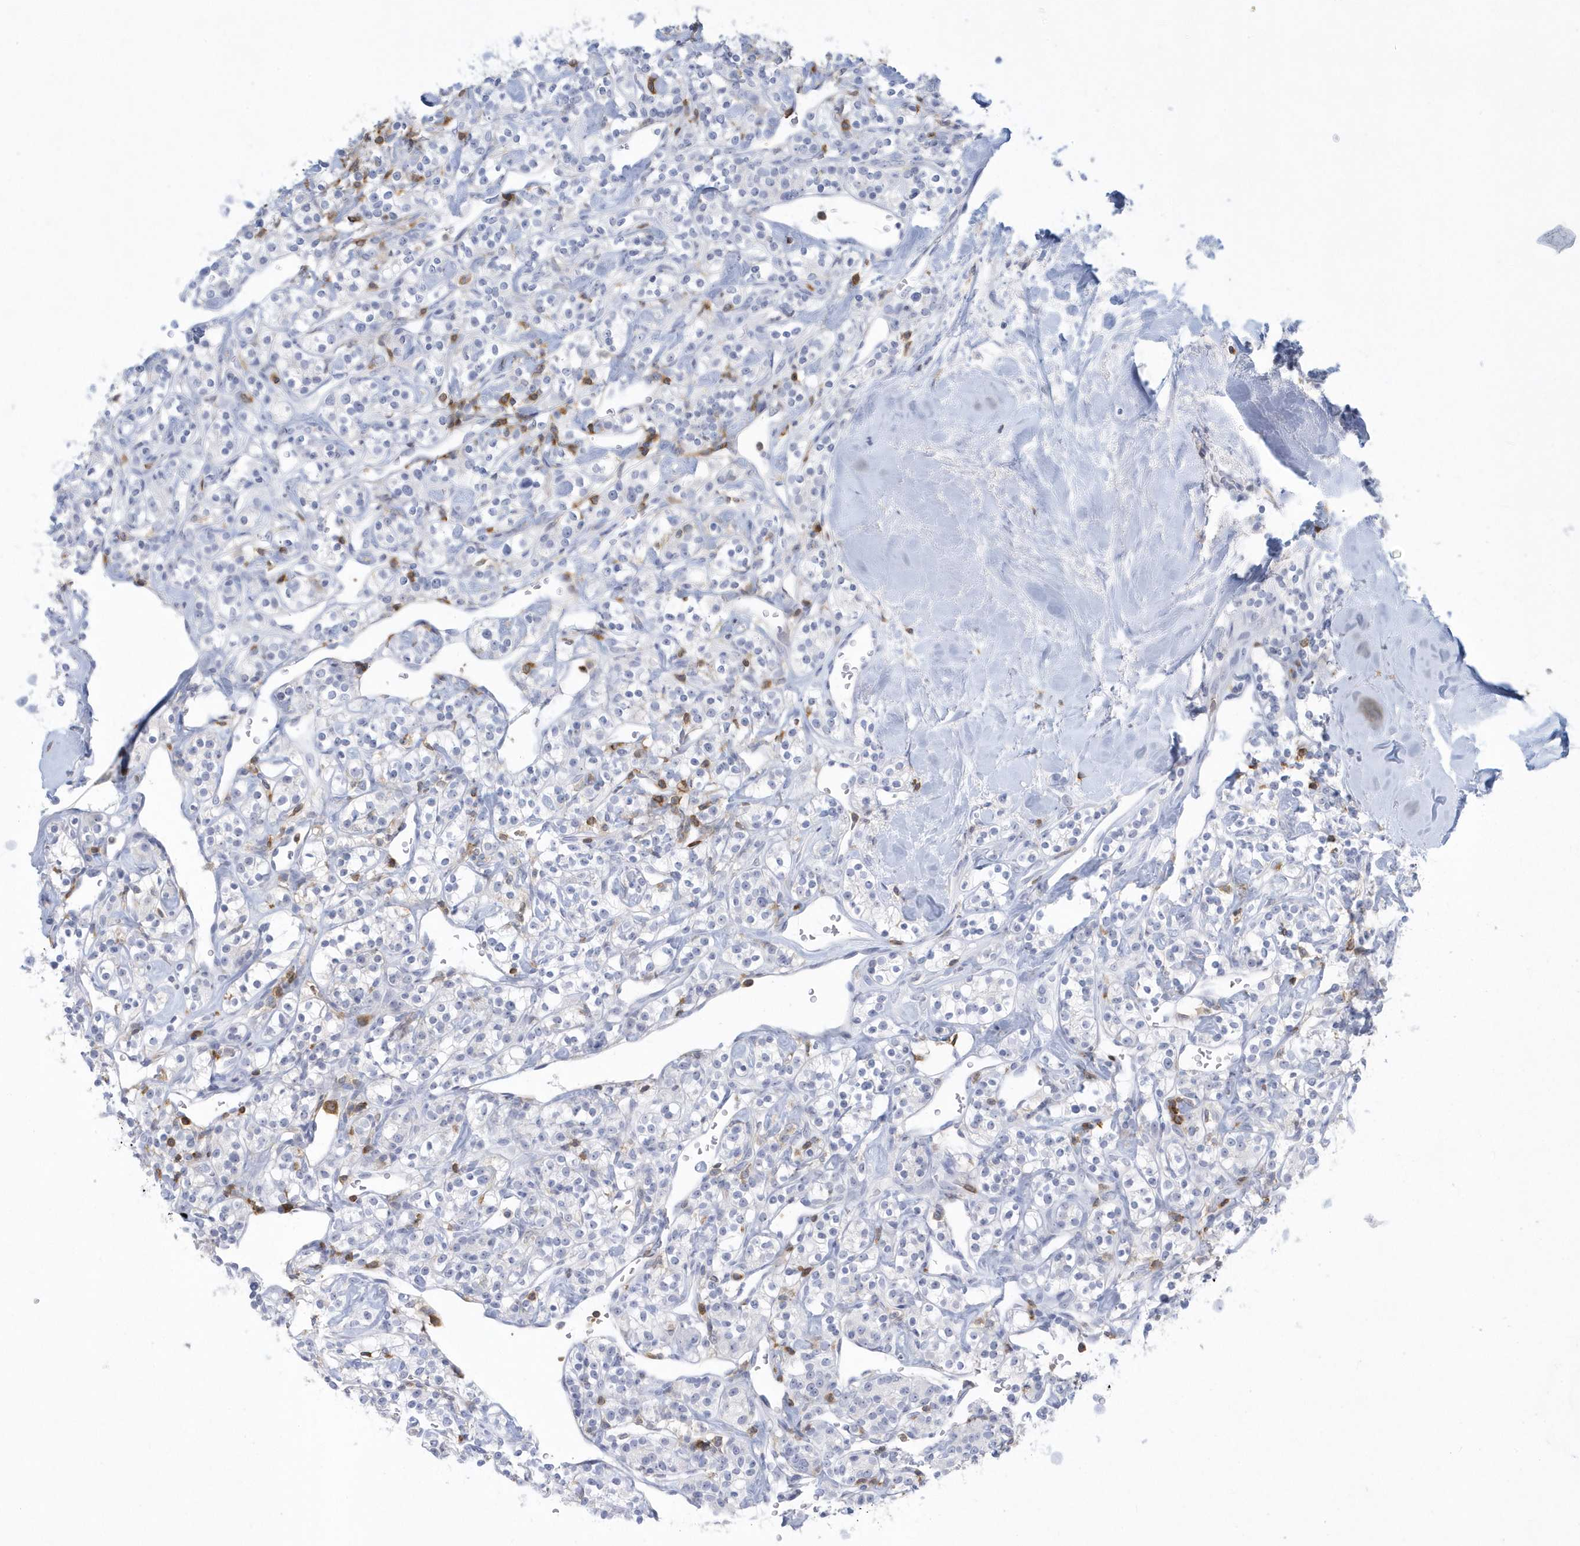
{"staining": {"intensity": "negative", "quantity": "none", "location": "none"}, "tissue": "renal cancer", "cell_type": "Tumor cells", "image_type": "cancer", "snomed": [{"axis": "morphology", "description": "Adenocarcinoma, NOS"}, {"axis": "topography", "description": "Kidney"}], "caption": "Renal adenocarcinoma was stained to show a protein in brown. There is no significant positivity in tumor cells. (Immunohistochemistry, brightfield microscopy, high magnification).", "gene": "PSD4", "patient": {"sex": "male", "age": 77}}